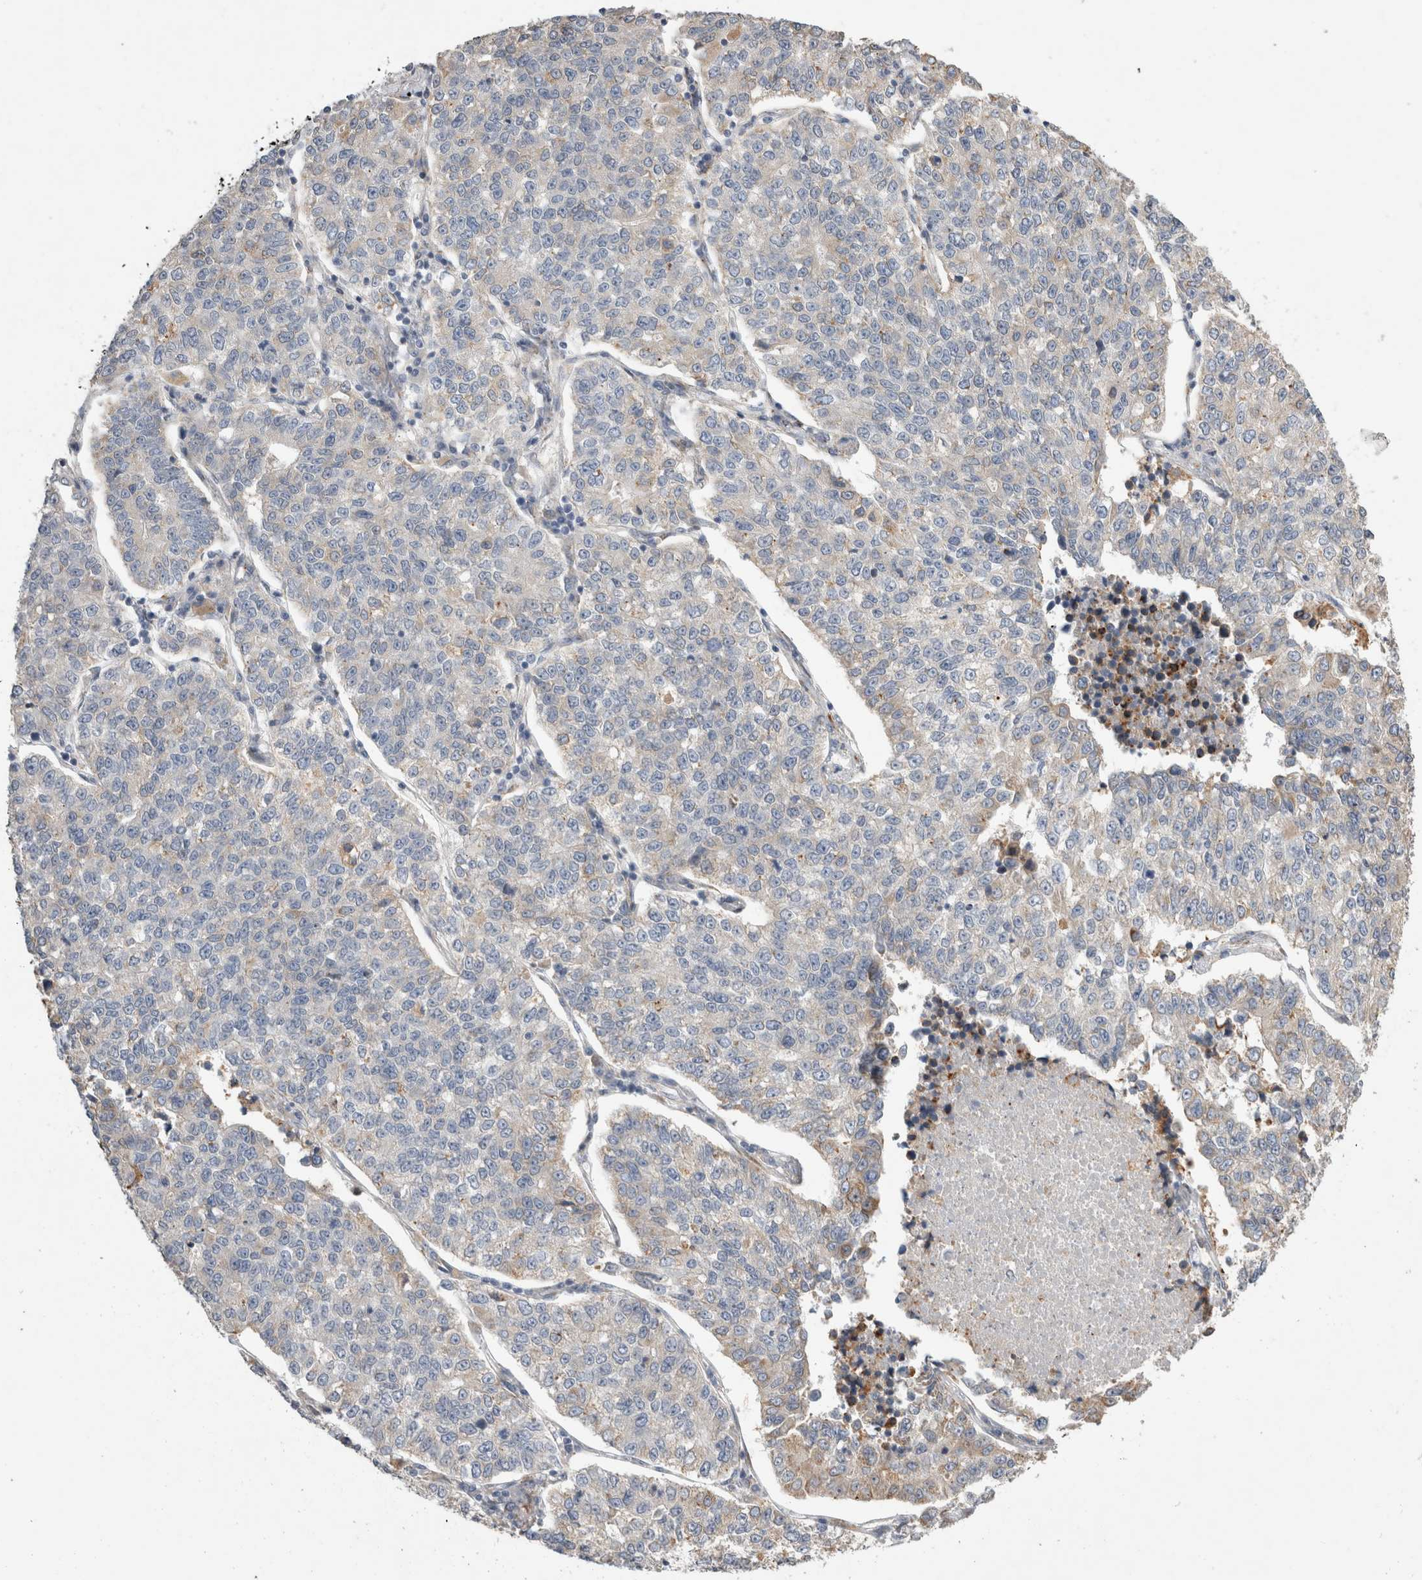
{"staining": {"intensity": "weak", "quantity": "<25%", "location": "cytoplasmic/membranous"}, "tissue": "lung cancer", "cell_type": "Tumor cells", "image_type": "cancer", "snomed": [{"axis": "morphology", "description": "Adenocarcinoma, NOS"}, {"axis": "topography", "description": "Lung"}], "caption": "Lung adenocarcinoma was stained to show a protein in brown. There is no significant expression in tumor cells.", "gene": "TRMT9B", "patient": {"sex": "male", "age": 49}}